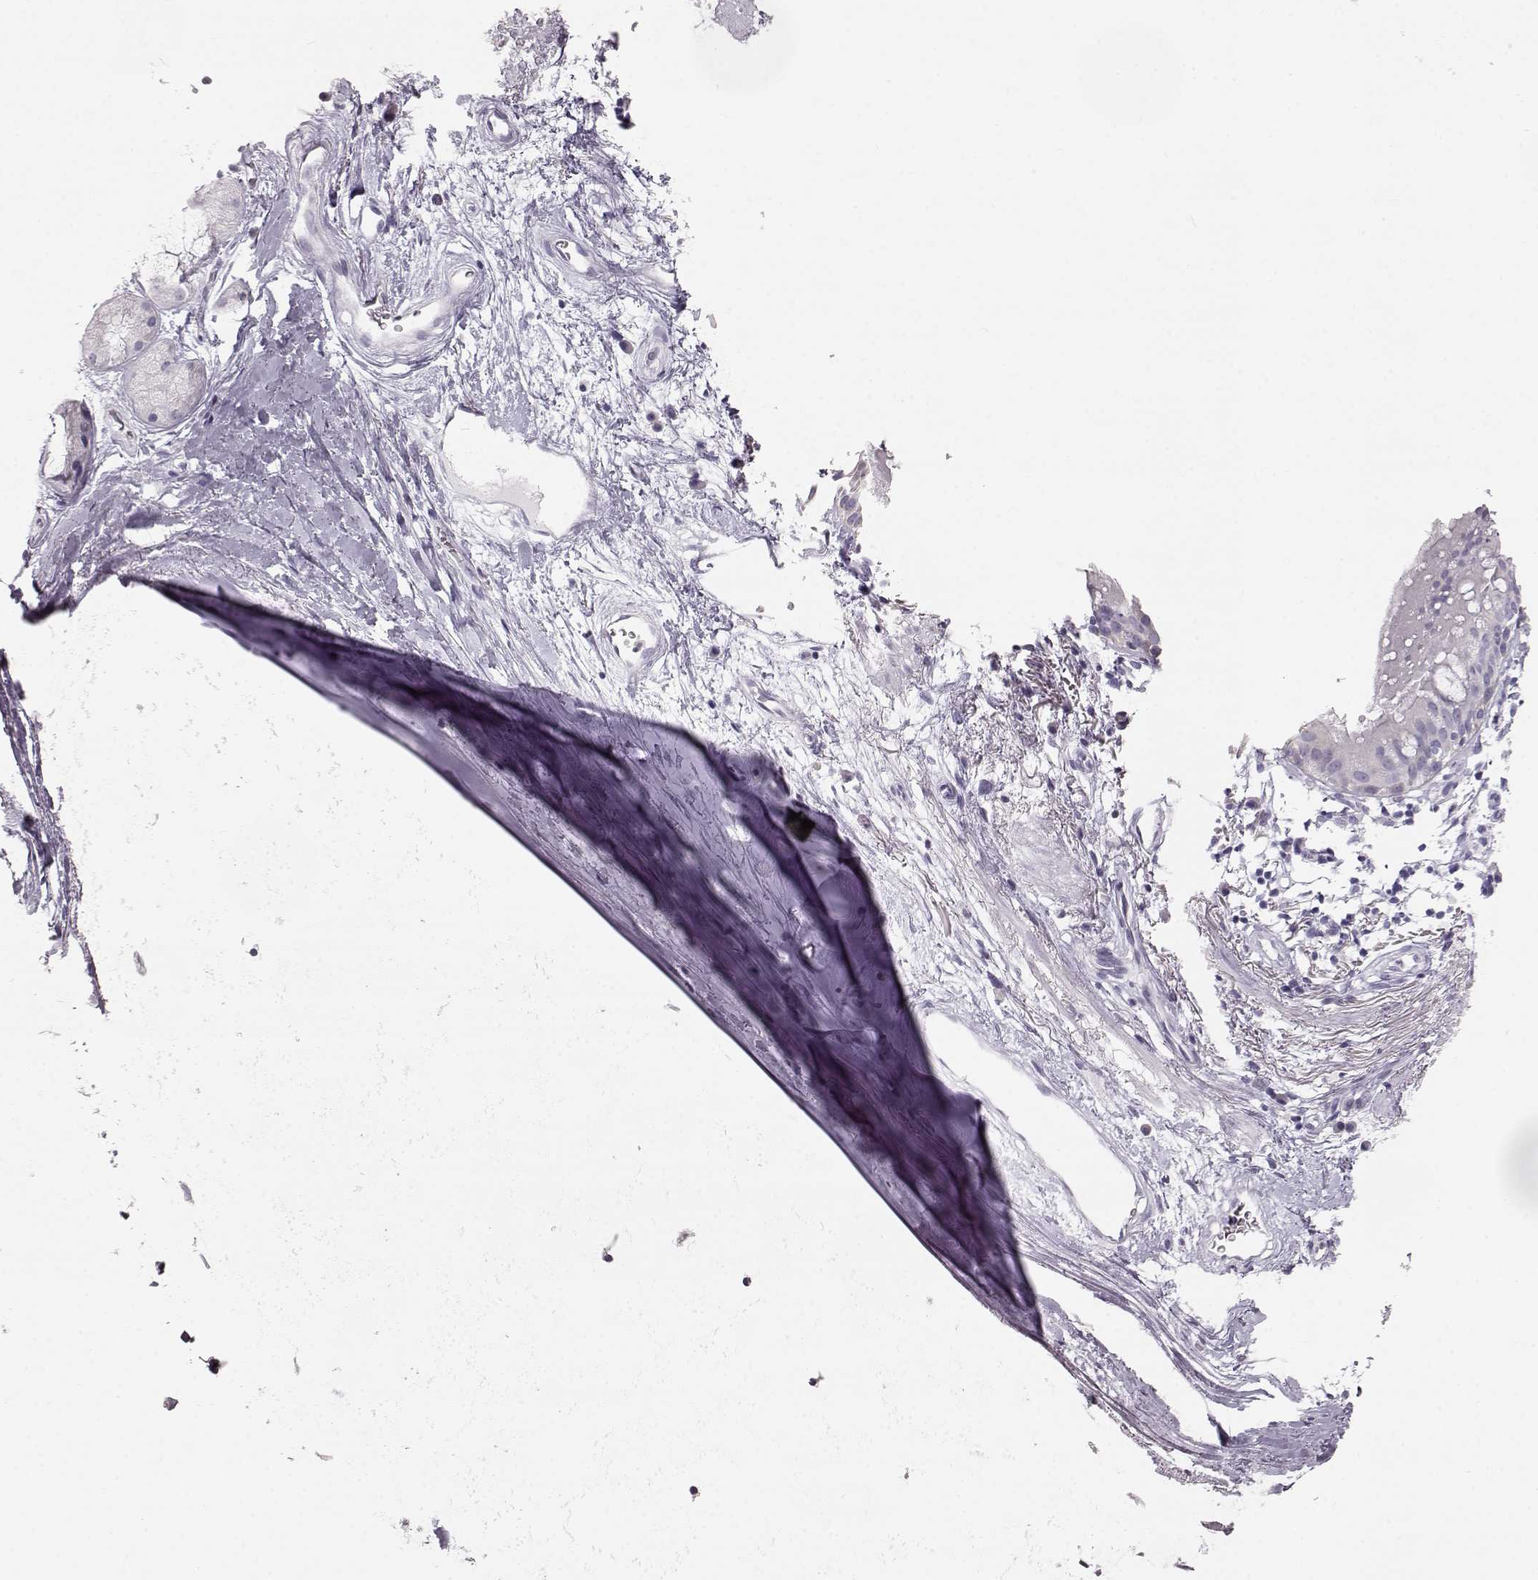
{"staining": {"intensity": "negative", "quantity": "none", "location": "none"}, "tissue": "bronchus", "cell_type": "Respiratory epithelial cells", "image_type": "normal", "snomed": [{"axis": "morphology", "description": "Normal tissue, NOS"}, {"axis": "topography", "description": "Cartilage tissue"}, {"axis": "topography", "description": "Bronchus"}], "caption": "Protein analysis of unremarkable bronchus displays no significant expression in respiratory epithelial cells.", "gene": "KRT31", "patient": {"sex": "male", "age": 58}}